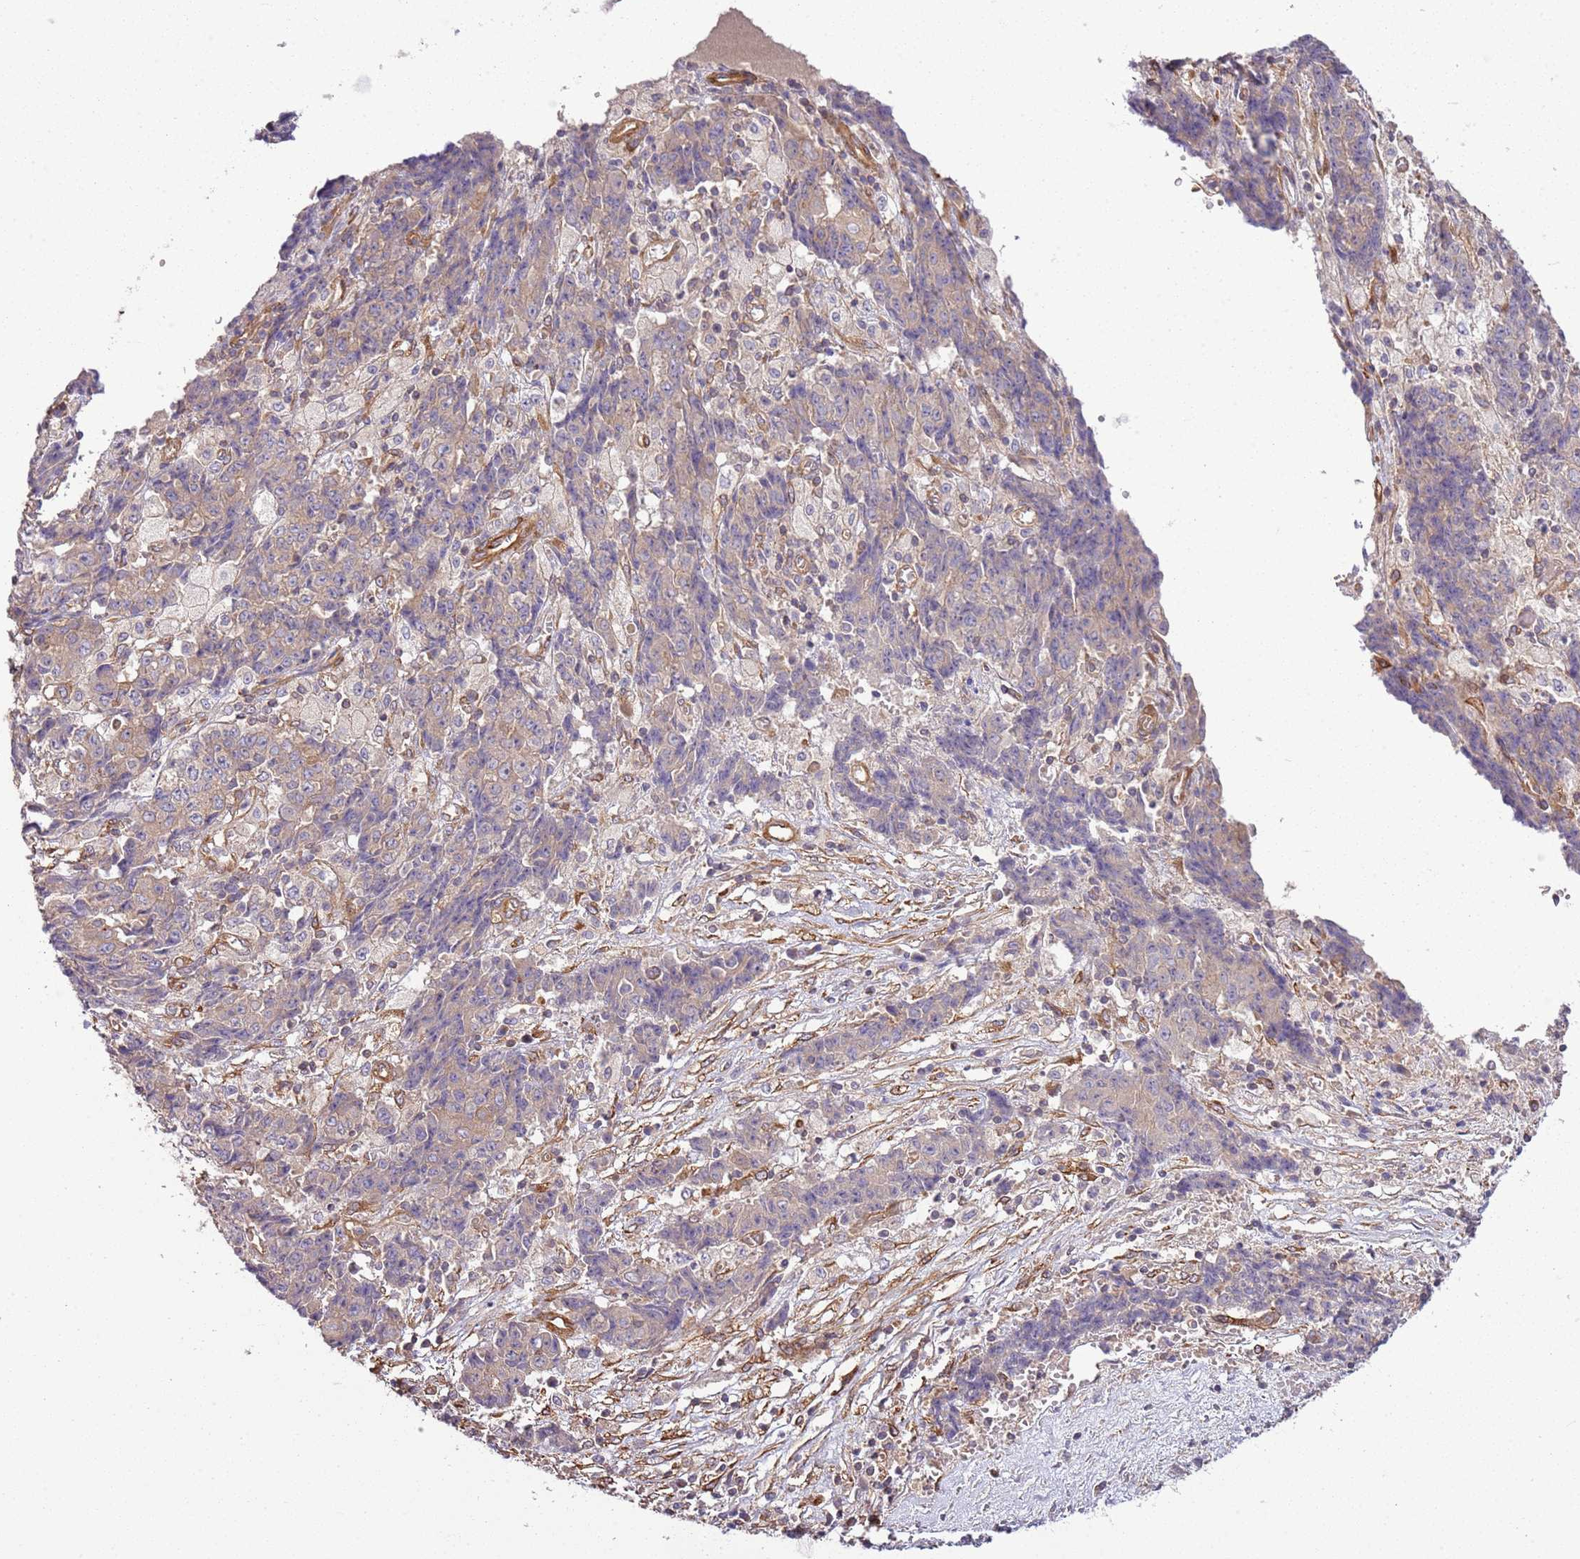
{"staining": {"intensity": "moderate", "quantity": "<25%", "location": "cytoplasmic/membranous"}, "tissue": "ovarian cancer", "cell_type": "Tumor cells", "image_type": "cancer", "snomed": [{"axis": "morphology", "description": "Carcinoma, endometroid"}, {"axis": "topography", "description": "Ovary"}], "caption": "Ovarian endometroid carcinoma stained with a protein marker shows moderate staining in tumor cells.", "gene": "GNL1", "patient": {"sex": "female", "age": 42}}